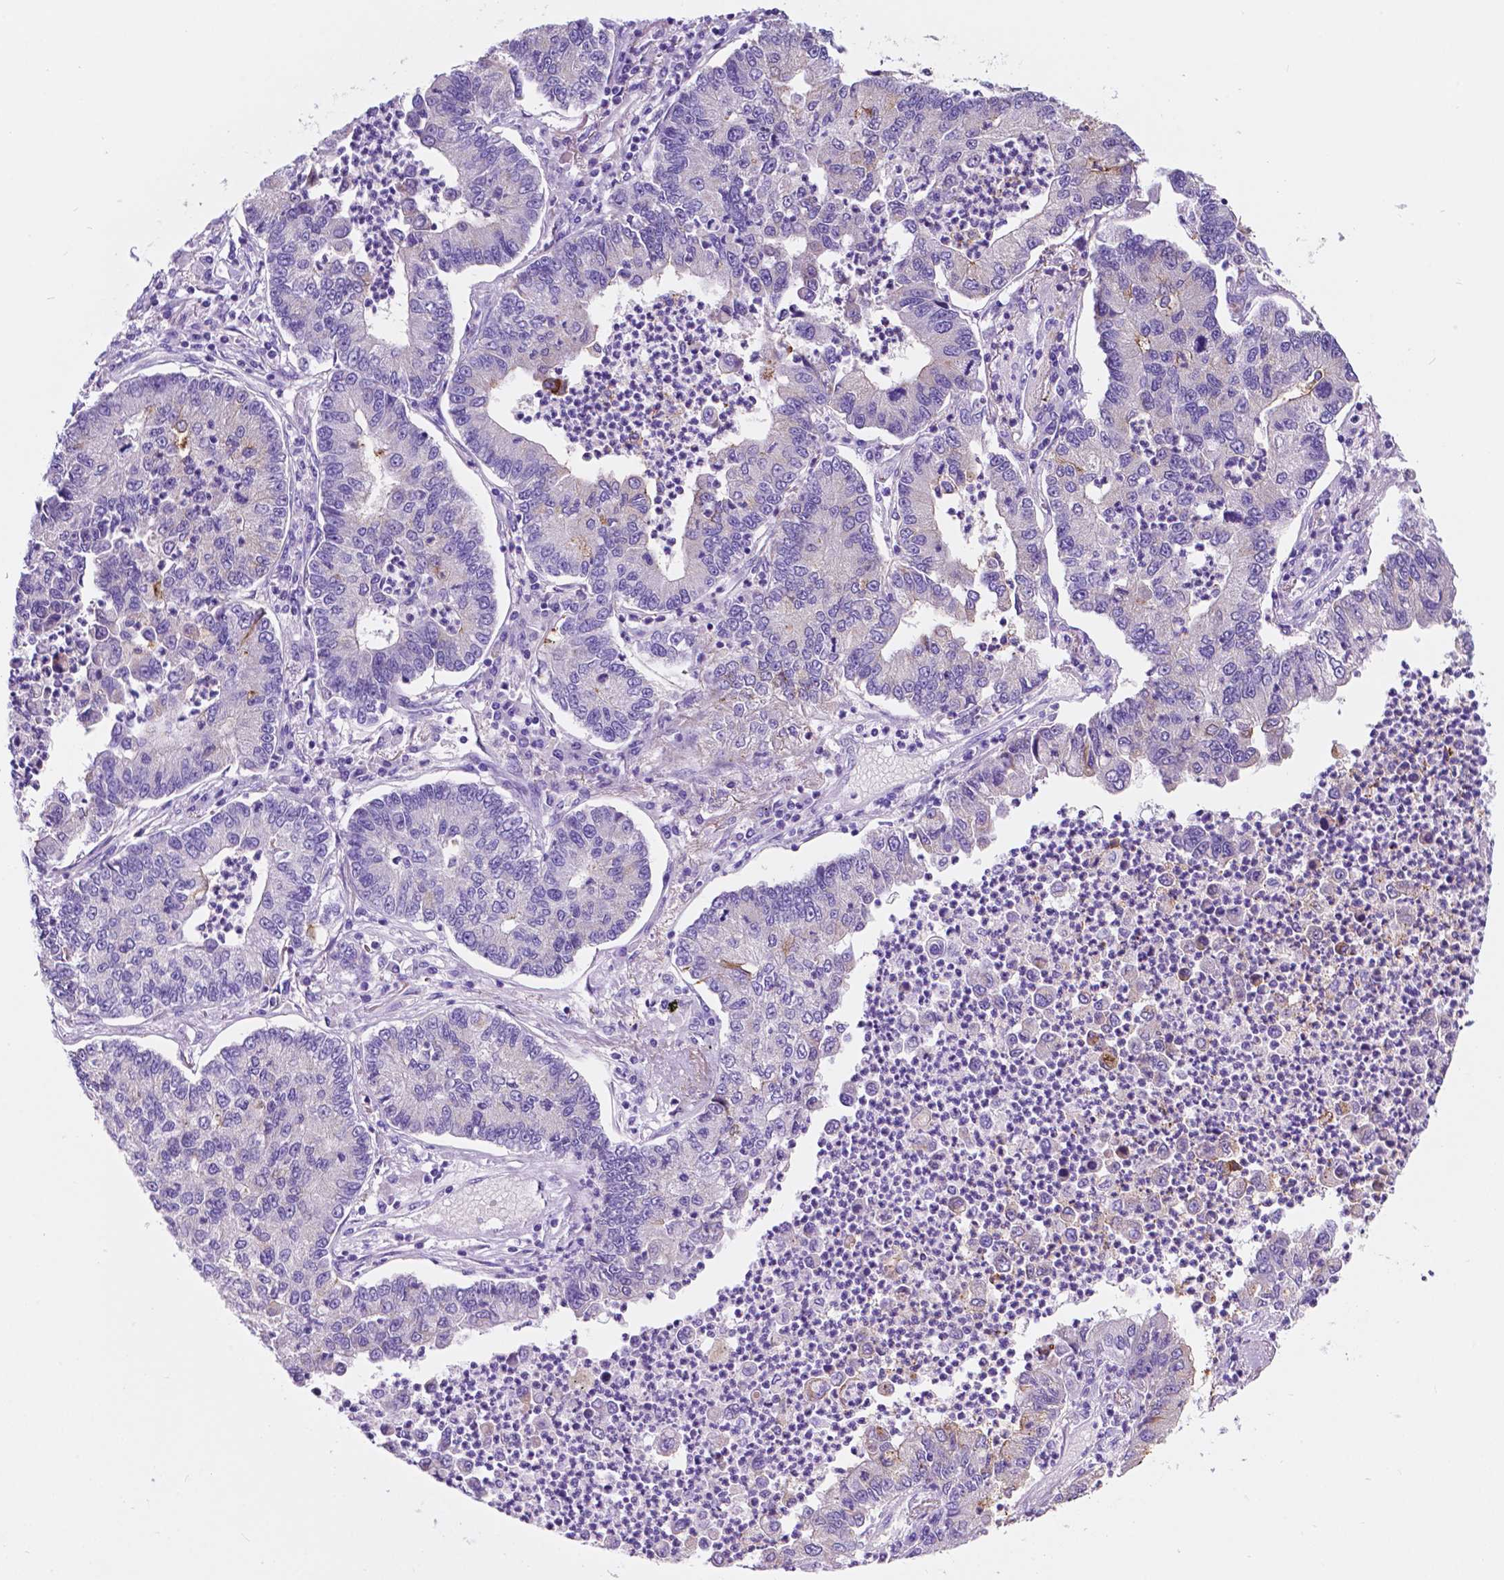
{"staining": {"intensity": "negative", "quantity": "none", "location": "none"}, "tissue": "lung cancer", "cell_type": "Tumor cells", "image_type": "cancer", "snomed": [{"axis": "morphology", "description": "Adenocarcinoma, NOS"}, {"axis": "topography", "description": "Lung"}], "caption": "Immunohistochemistry histopathology image of human adenocarcinoma (lung) stained for a protein (brown), which demonstrates no staining in tumor cells.", "gene": "TRPV5", "patient": {"sex": "female", "age": 57}}